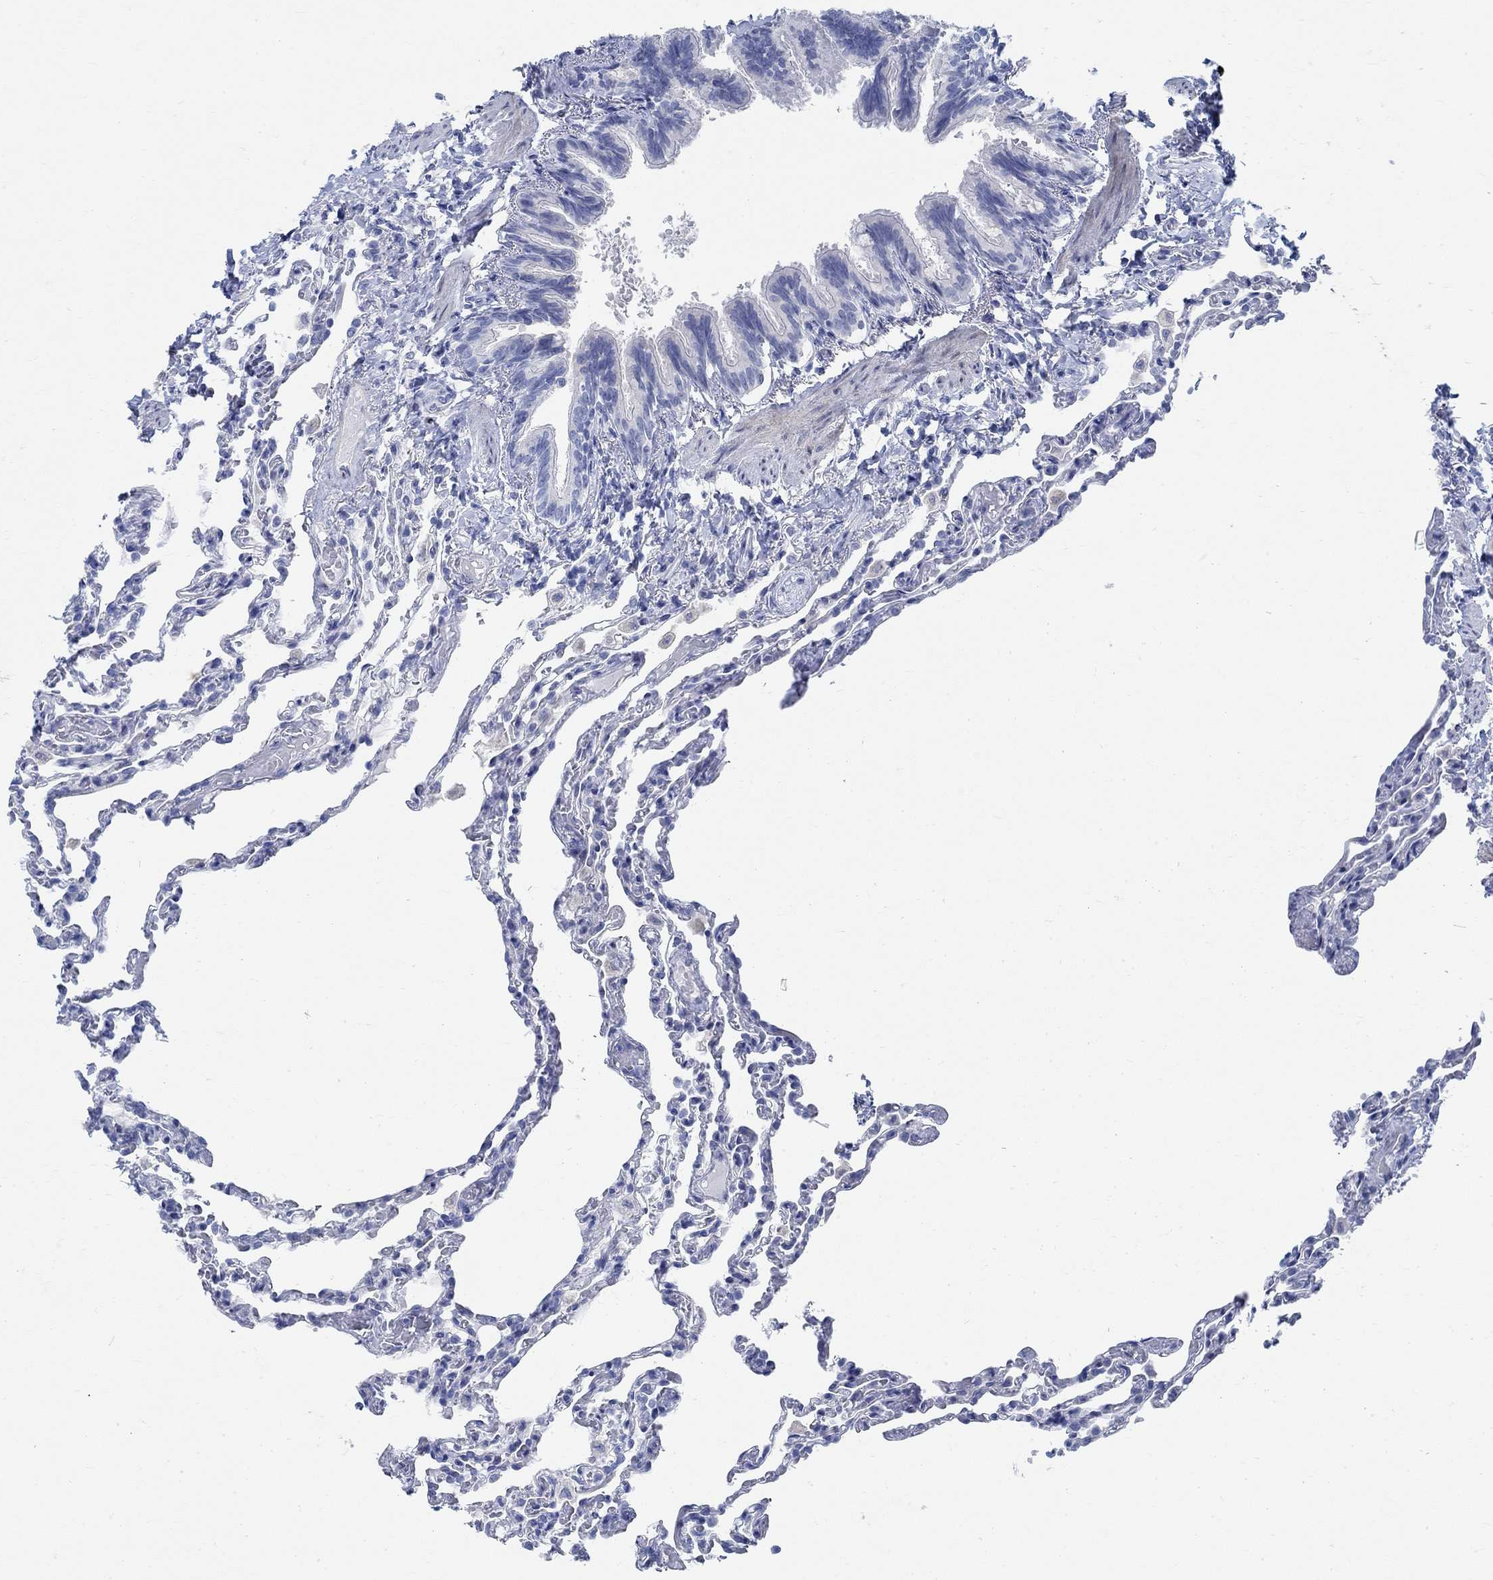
{"staining": {"intensity": "negative", "quantity": "none", "location": "none"}, "tissue": "lung", "cell_type": "Alveolar cells", "image_type": "normal", "snomed": [{"axis": "morphology", "description": "Normal tissue, NOS"}, {"axis": "topography", "description": "Lung"}], "caption": "High magnification brightfield microscopy of normal lung stained with DAB (3,3'-diaminobenzidine) (brown) and counterstained with hematoxylin (blue): alveolar cells show no significant expression.", "gene": "RBM20", "patient": {"sex": "female", "age": 43}}